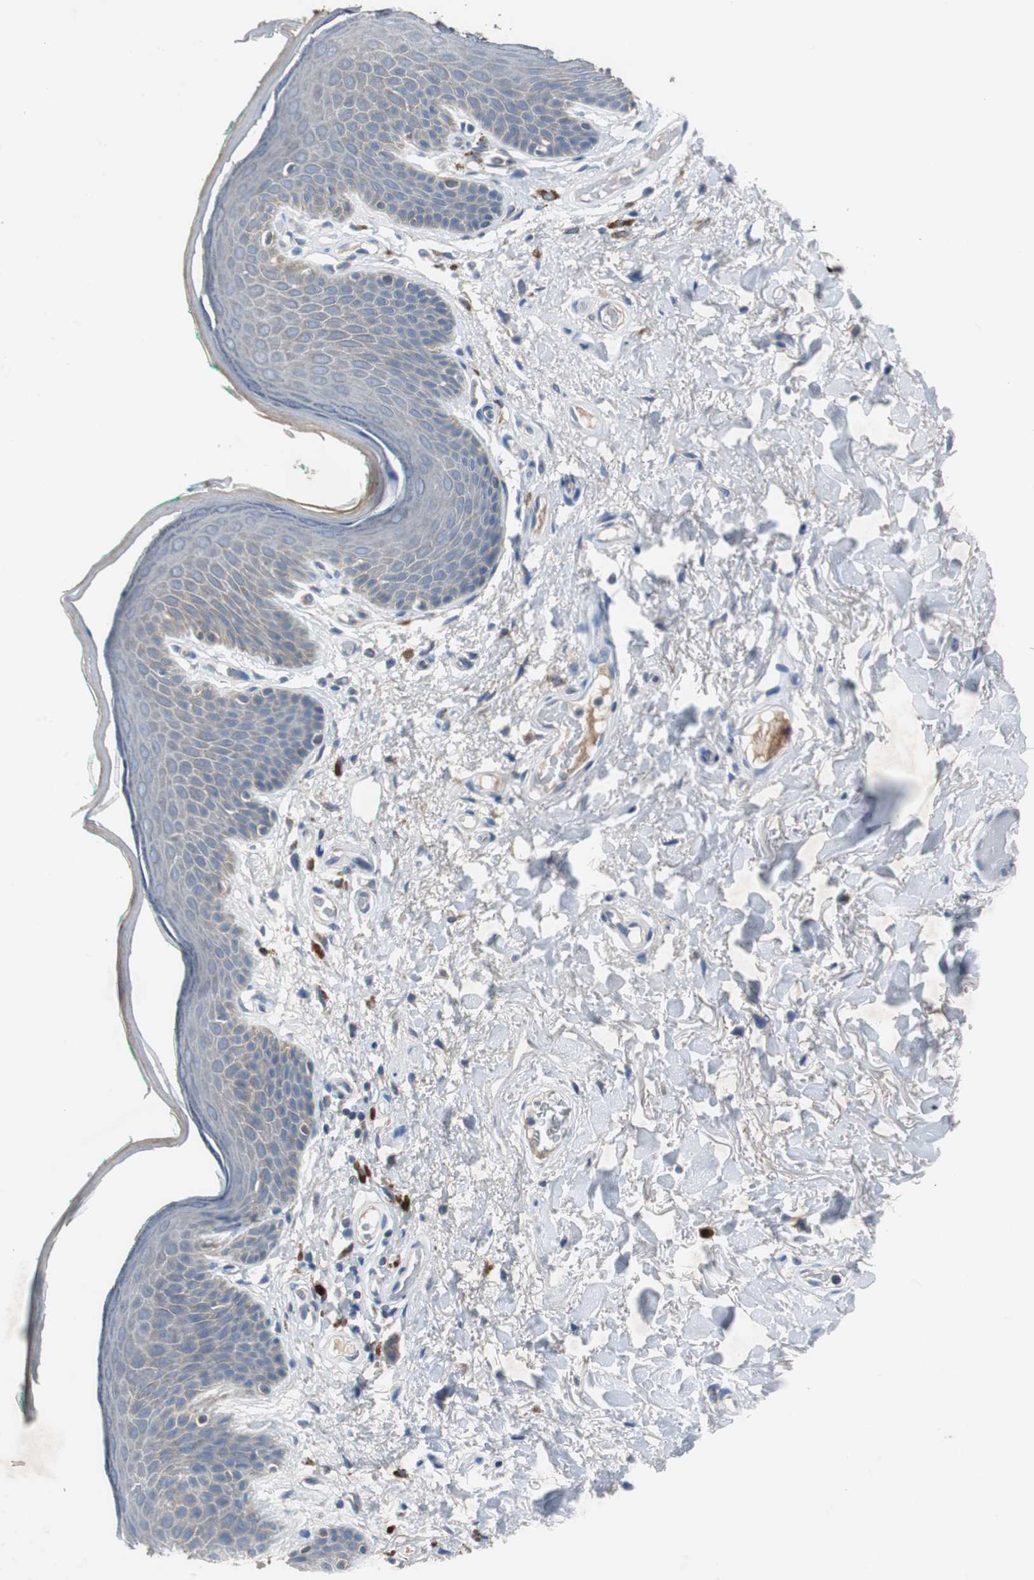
{"staining": {"intensity": "weak", "quantity": "25%-75%", "location": "cytoplasmic/membranous"}, "tissue": "skin", "cell_type": "Epidermal cells", "image_type": "normal", "snomed": [{"axis": "morphology", "description": "Normal tissue, NOS"}, {"axis": "topography", "description": "Anal"}], "caption": "Immunohistochemical staining of benign human skin reveals weak cytoplasmic/membranous protein staining in approximately 25%-75% of epidermal cells.", "gene": "CALB2", "patient": {"sex": "male", "age": 74}}